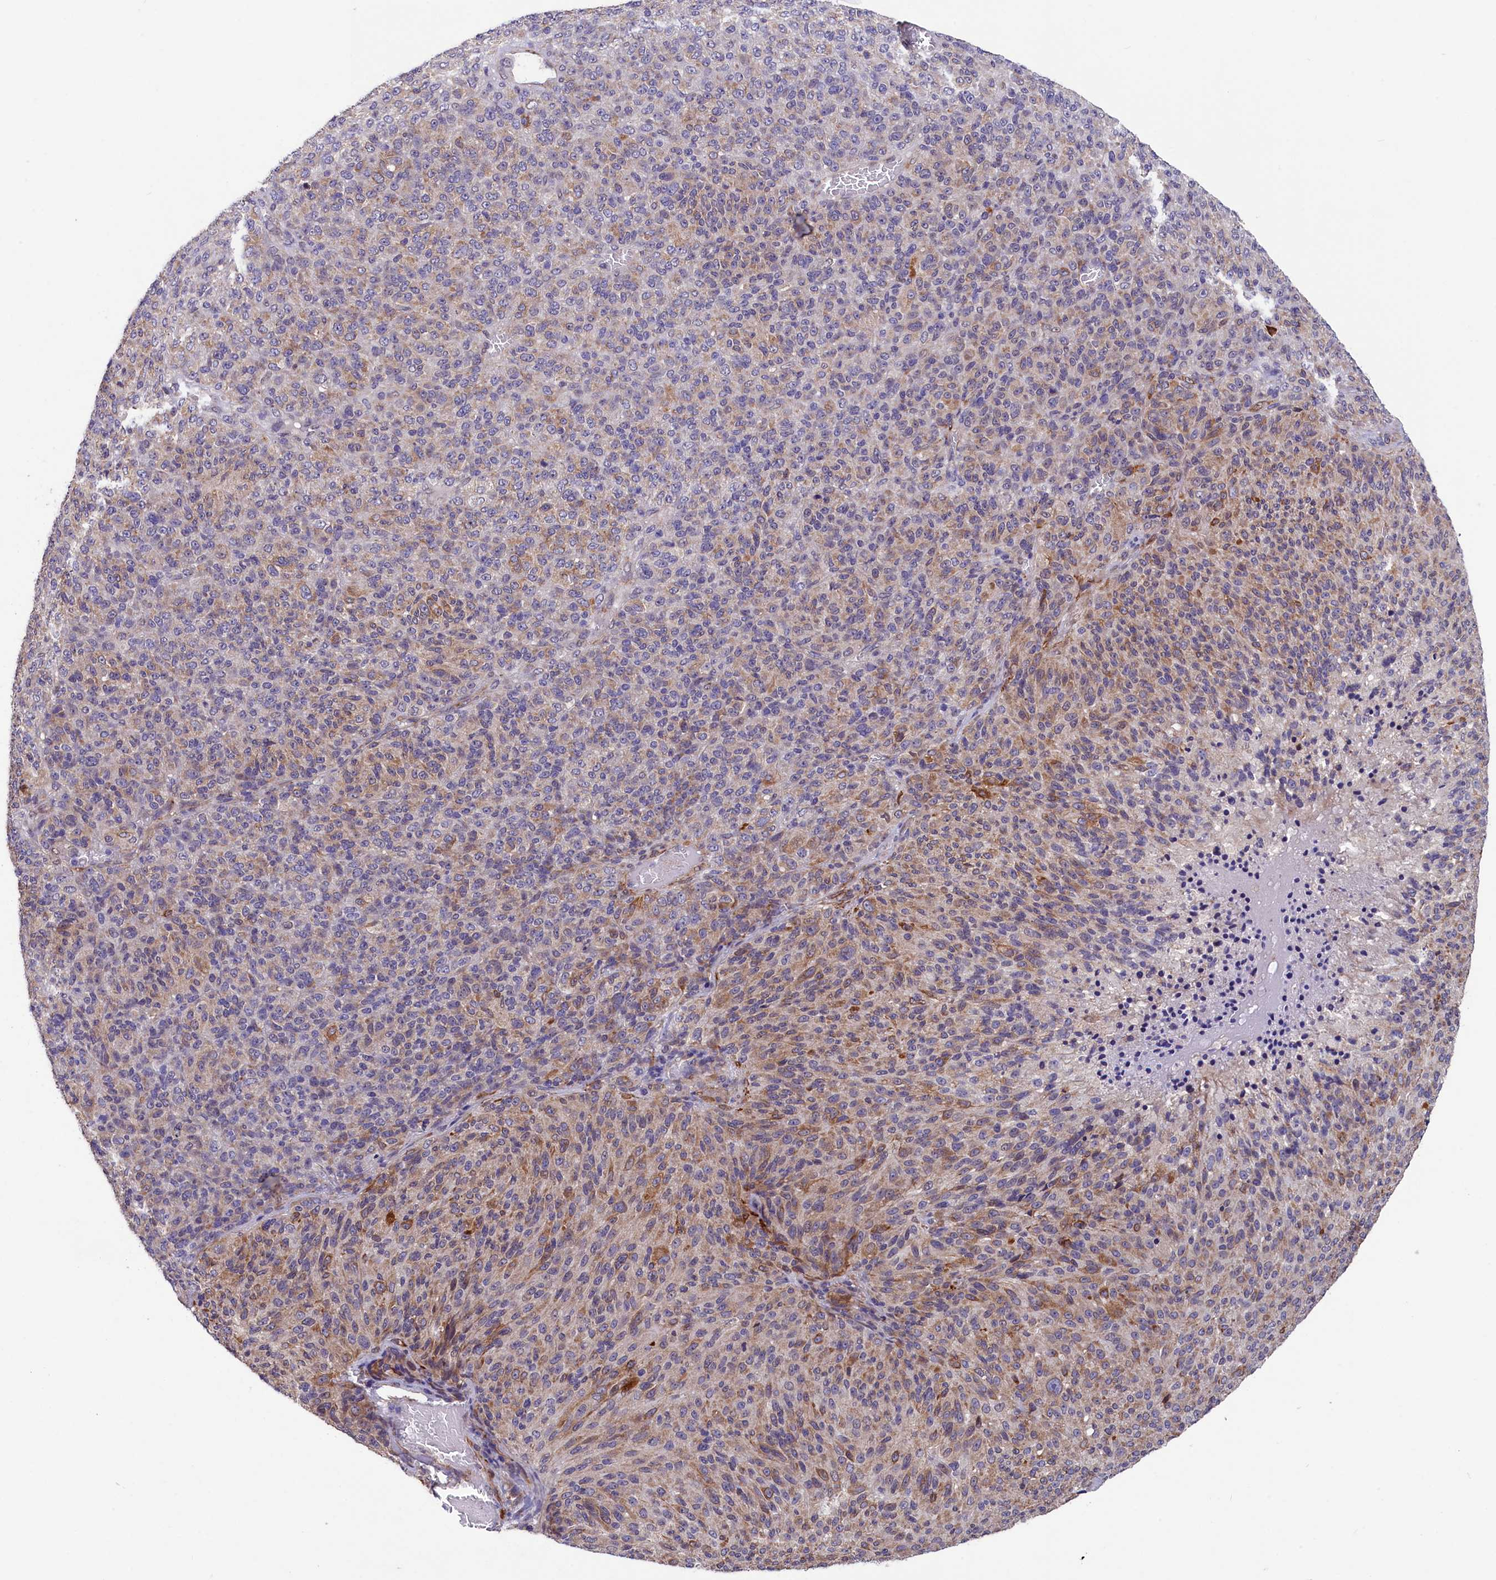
{"staining": {"intensity": "moderate", "quantity": "25%-75%", "location": "cytoplasmic/membranous"}, "tissue": "melanoma", "cell_type": "Tumor cells", "image_type": "cancer", "snomed": [{"axis": "morphology", "description": "Malignant melanoma, Metastatic site"}, {"axis": "topography", "description": "Brain"}], "caption": "The micrograph exhibits staining of melanoma, revealing moderate cytoplasmic/membranous protein staining (brown color) within tumor cells. (IHC, brightfield microscopy, high magnification).", "gene": "SLC39A6", "patient": {"sex": "female", "age": 56}}